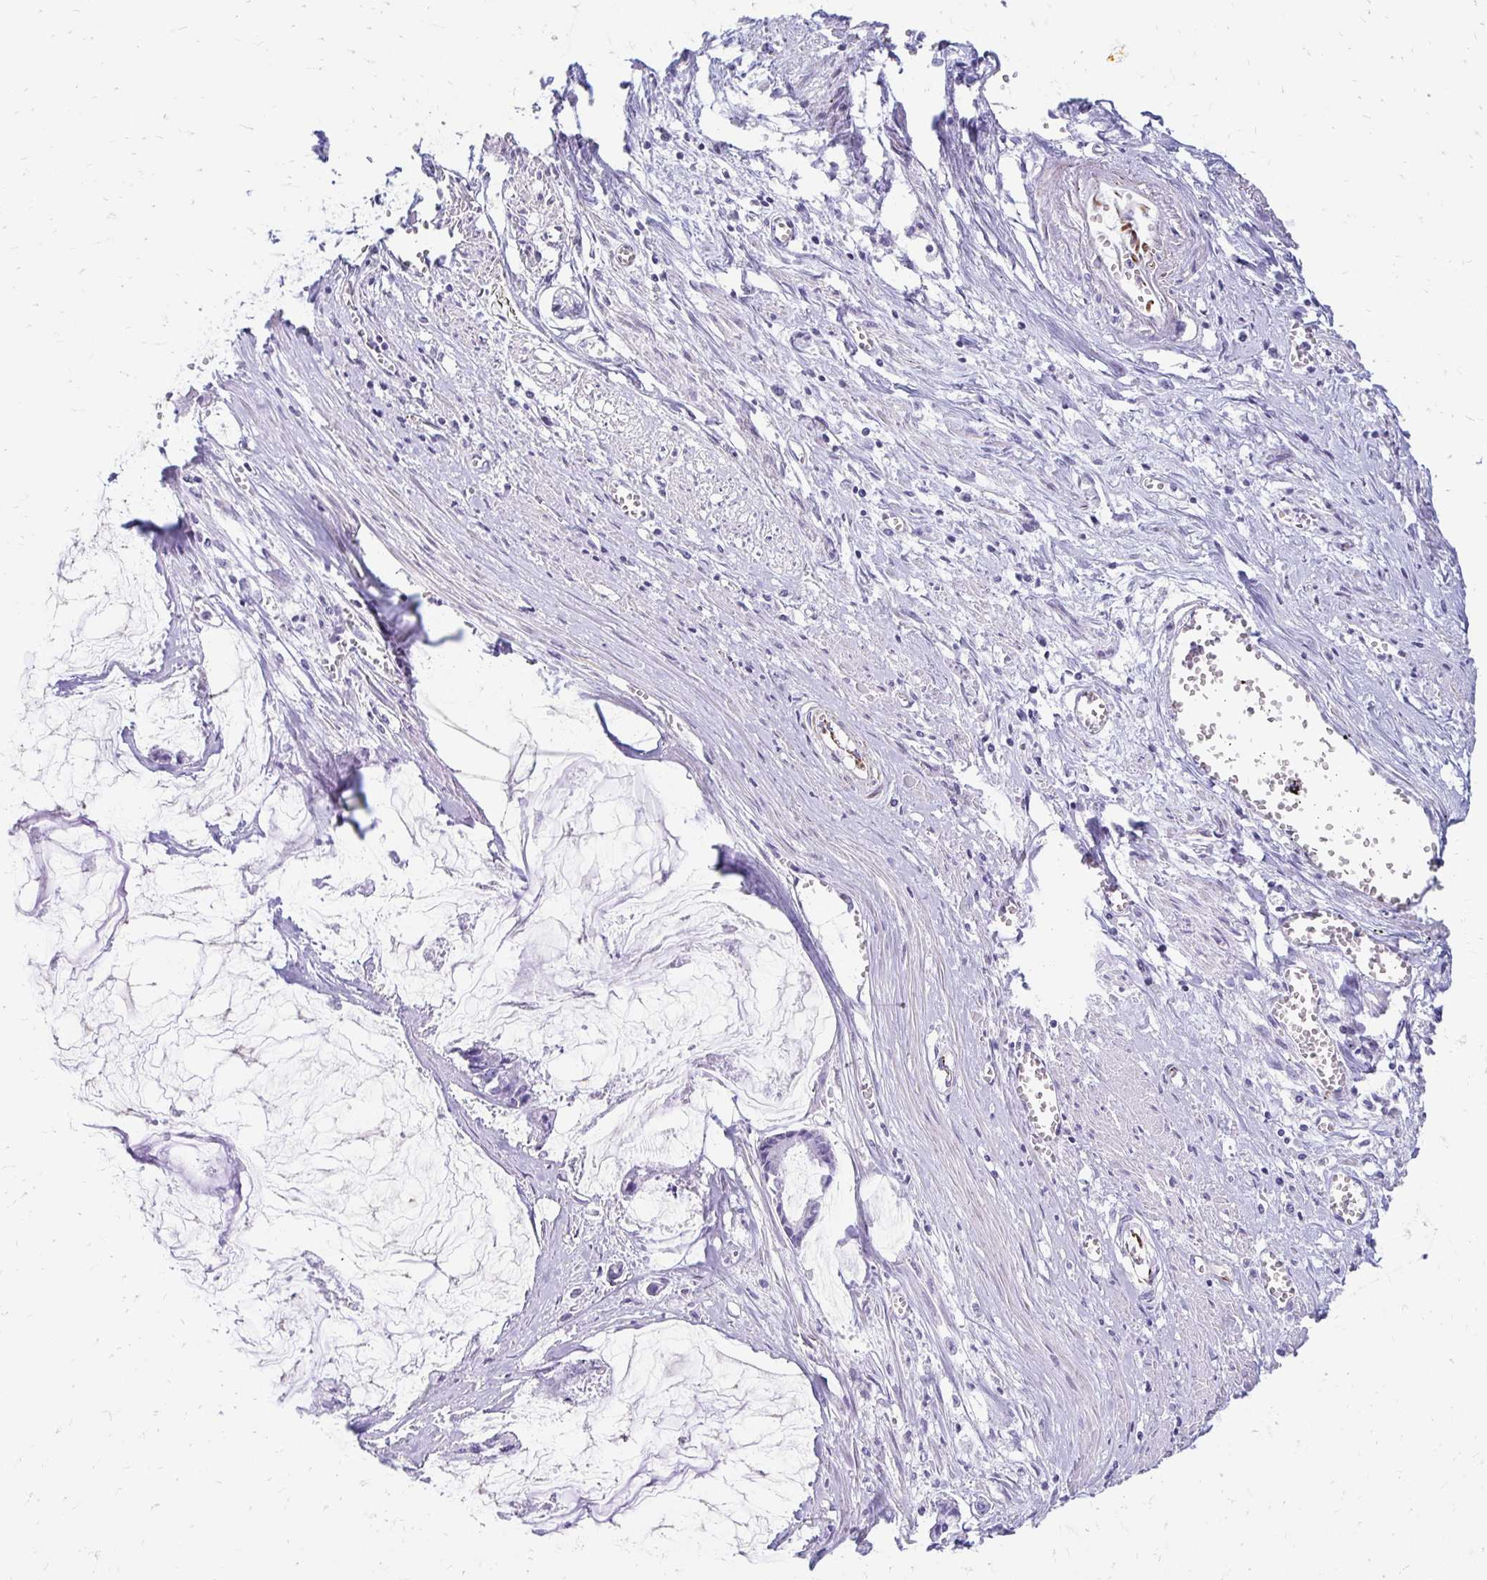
{"staining": {"intensity": "negative", "quantity": "none", "location": "none"}, "tissue": "ovarian cancer", "cell_type": "Tumor cells", "image_type": "cancer", "snomed": [{"axis": "morphology", "description": "Cystadenocarcinoma, mucinous, NOS"}, {"axis": "topography", "description": "Ovary"}], "caption": "This is an IHC photomicrograph of ovarian cancer. There is no expression in tumor cells.", "gene": "TMEM54", "patient": {"sex": "female", "age": 90}}